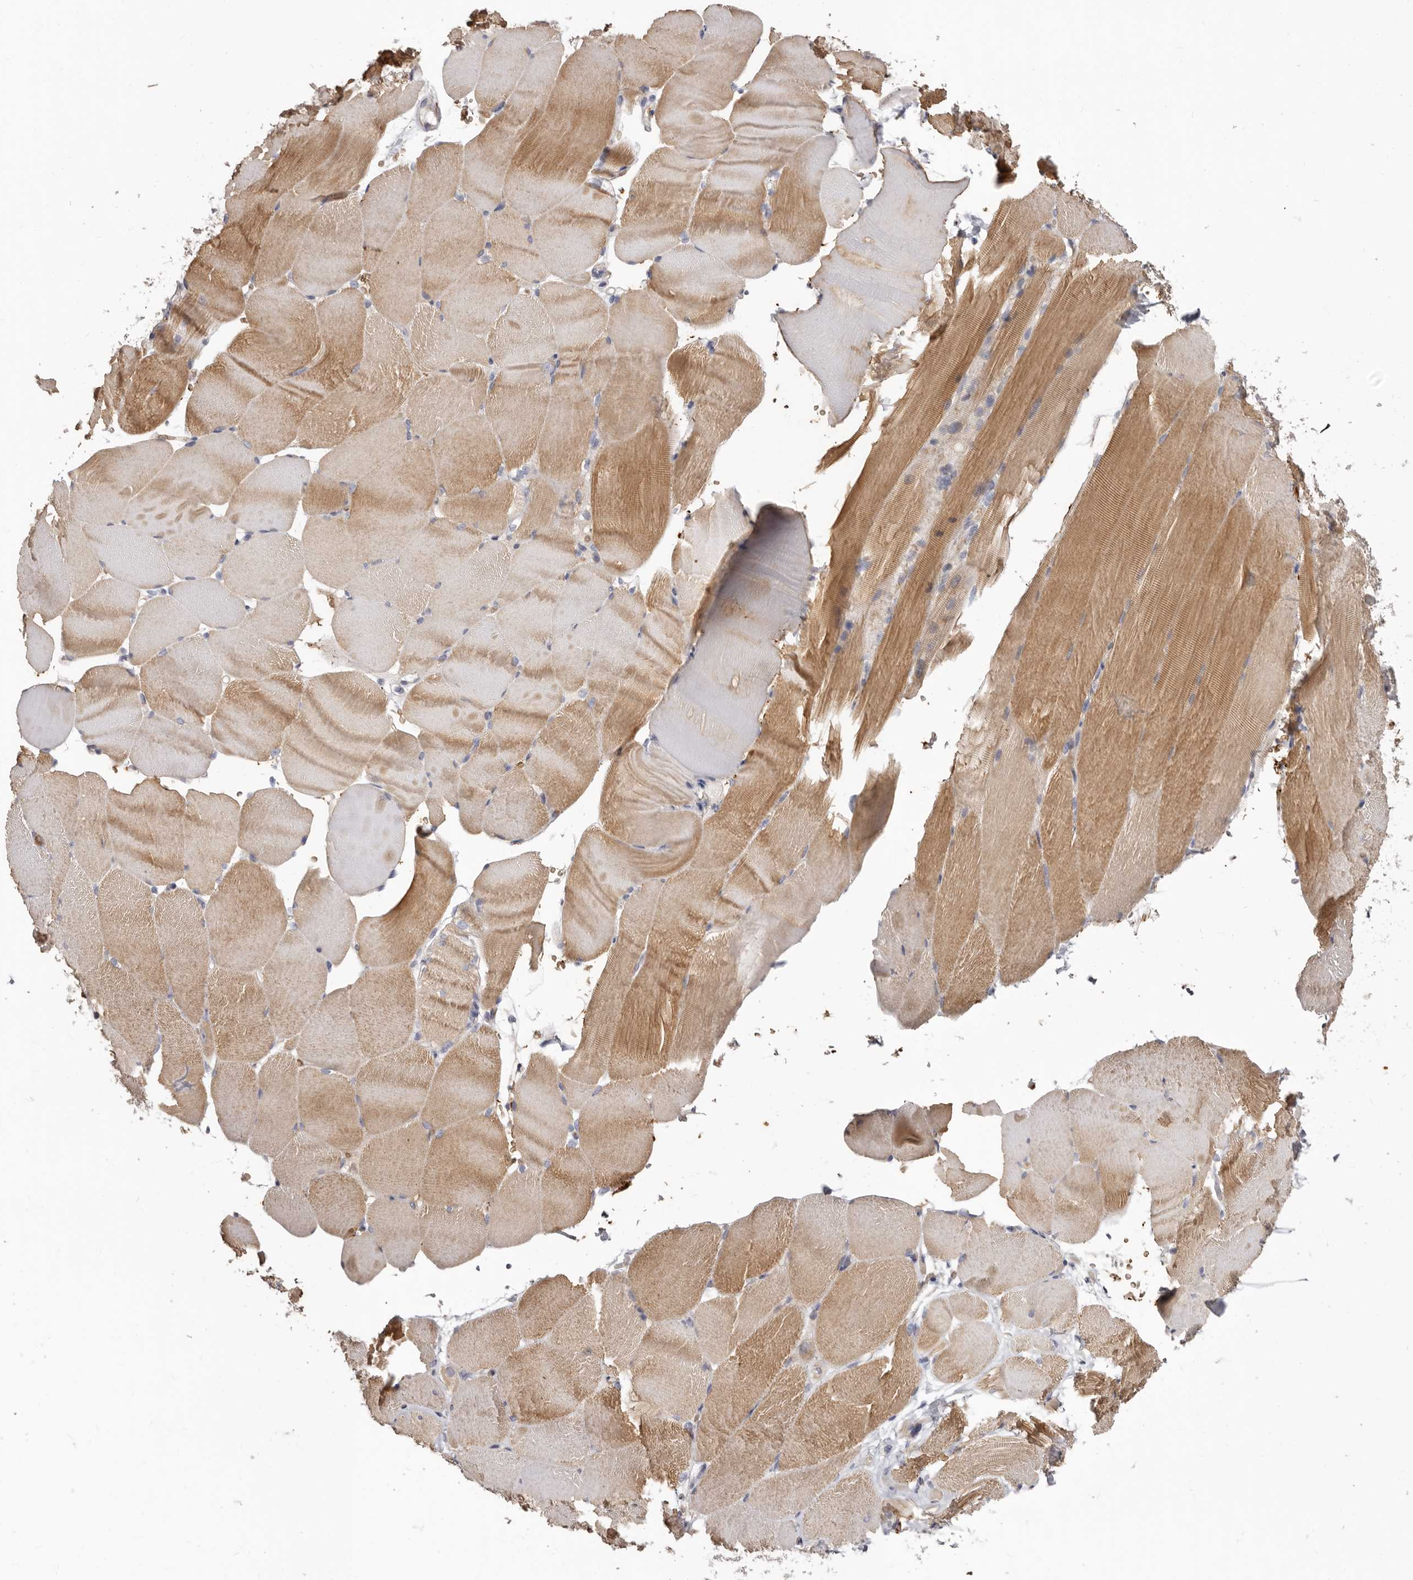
{"staining": {"intensity": "moderate", "quantity": "25%-75%", "location": "cytoplasmic/membranous"}, "tissue": "skeletal muscle", "cell_type": "Myocytes", "image_type": "normal", "snomed": [{"axis": "morphology", "description": "Normal tissue, NOS"}, {"axis": "topography", "description": "Skeletal muscle"}, {"axis": "topography", "description": "Parathyroid gland"}], "caption": "Human skeletal muscle stained for a protein (brown) exhibits moderate cytoplasmic/membranous positive positivity in approximately 25%-75% of myocytes.", "gene": "SPTA1", "patient": {"sex": "female", "age": 37}}